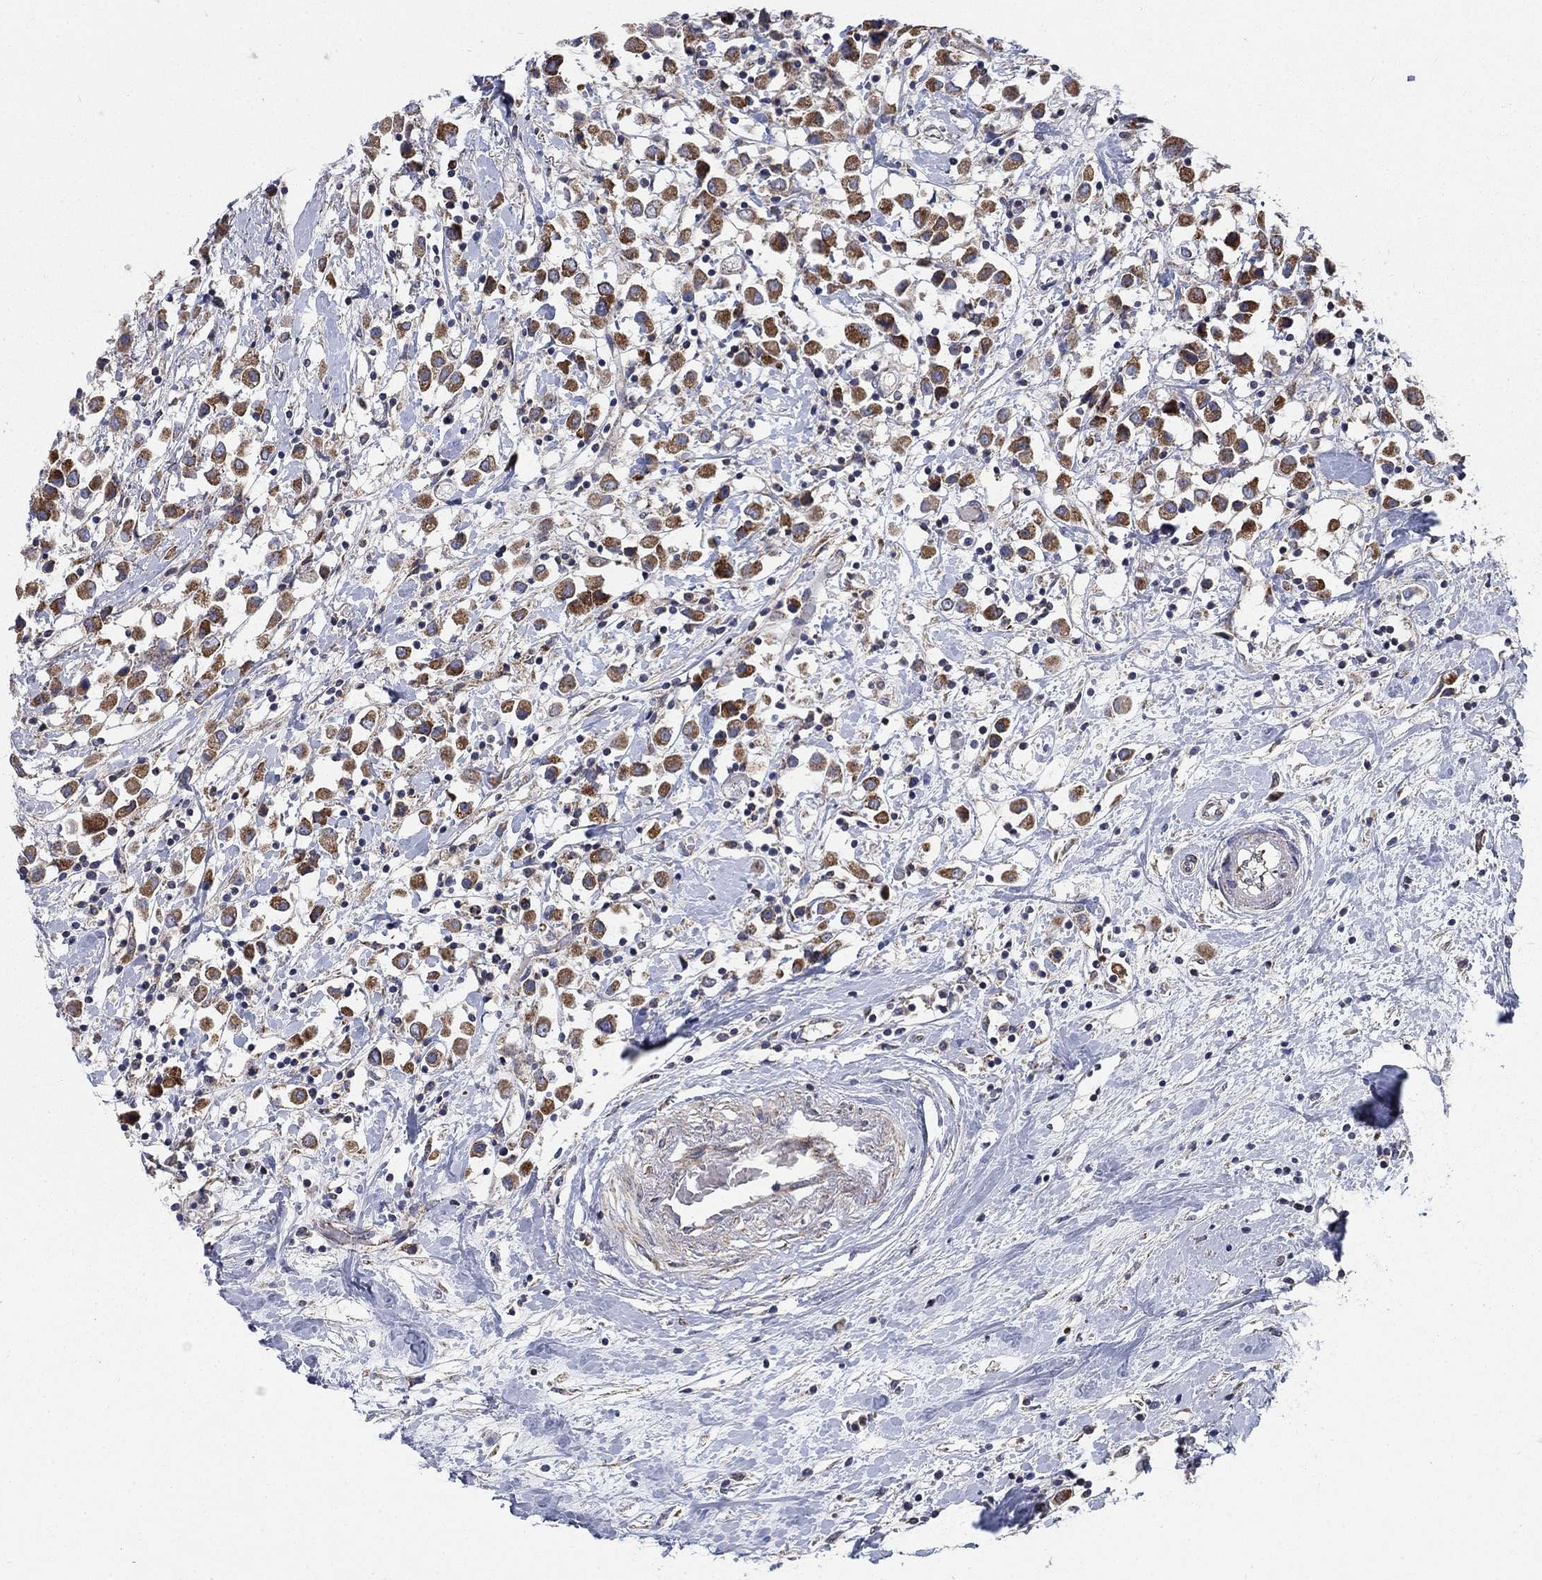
{"staining": {"intensity": "strong", "quantity": ">75%", "location": "cytoplasmic/membranous"}, "tissue": "breast cancer", "cell_type": "Tumor cells", "image_type": "cancer", "snomed": [{"axis": "morphology", "description": "Duct carcinoma"}, {"axis": "topography", "description": "Breast"}], "caption": "Breast cancer stained with DAB (3,3'-diaminobenzidine) immunohistochemistry reveals high levels of strong cytoplasmic/membranous staining in approximately >75% of tumor cells.", "gene": "NME7", "patient": {"sex": "female", "age": 61}}